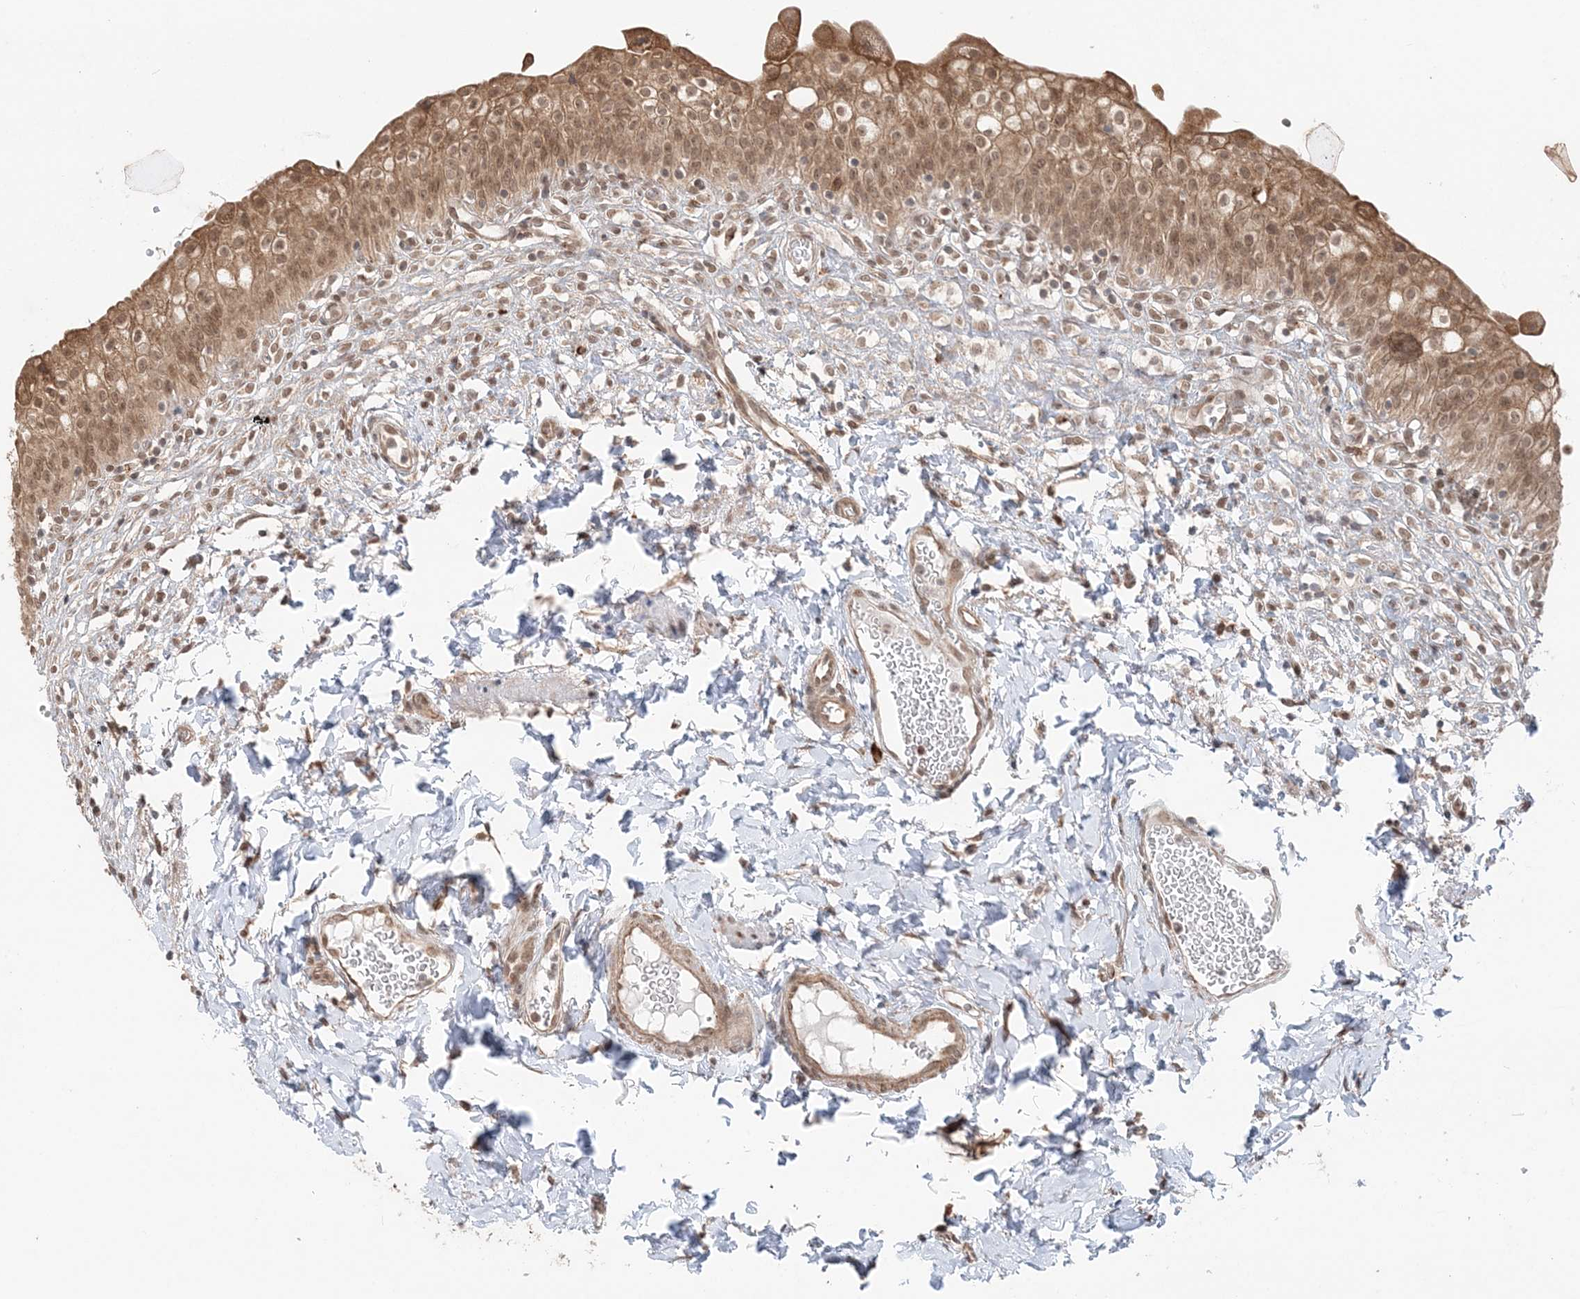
{"staining": {"intensity": "moderate", "quantity": ">75%", "location": "cytoplasmic/membranous,nuclear"}, "tissue": "urinary bladder", "cell_type": "Urothelial cells", "image_type": "normal", "snomed": [{"axis": "morphology", "description": "Normal tissue, NOS"}, {"axis": "topography", "description": "Urinary bladder"}], "caption": "Immunohistochemistry staining of unremarkable urinary bladder, which displays medium levels of moderate cytoplasmic/membranous,nuclear positivity in approximately >75% of urothelial cells indicating moderate cytoplasmic/membranous,nuclear protein staining. The staining was performed using DAB (brown) for protein detection and nuclei were counterstained in hematoxylin (blue).", "gene": "TMED10", "patient": {"sex": "male", "age": 55}}